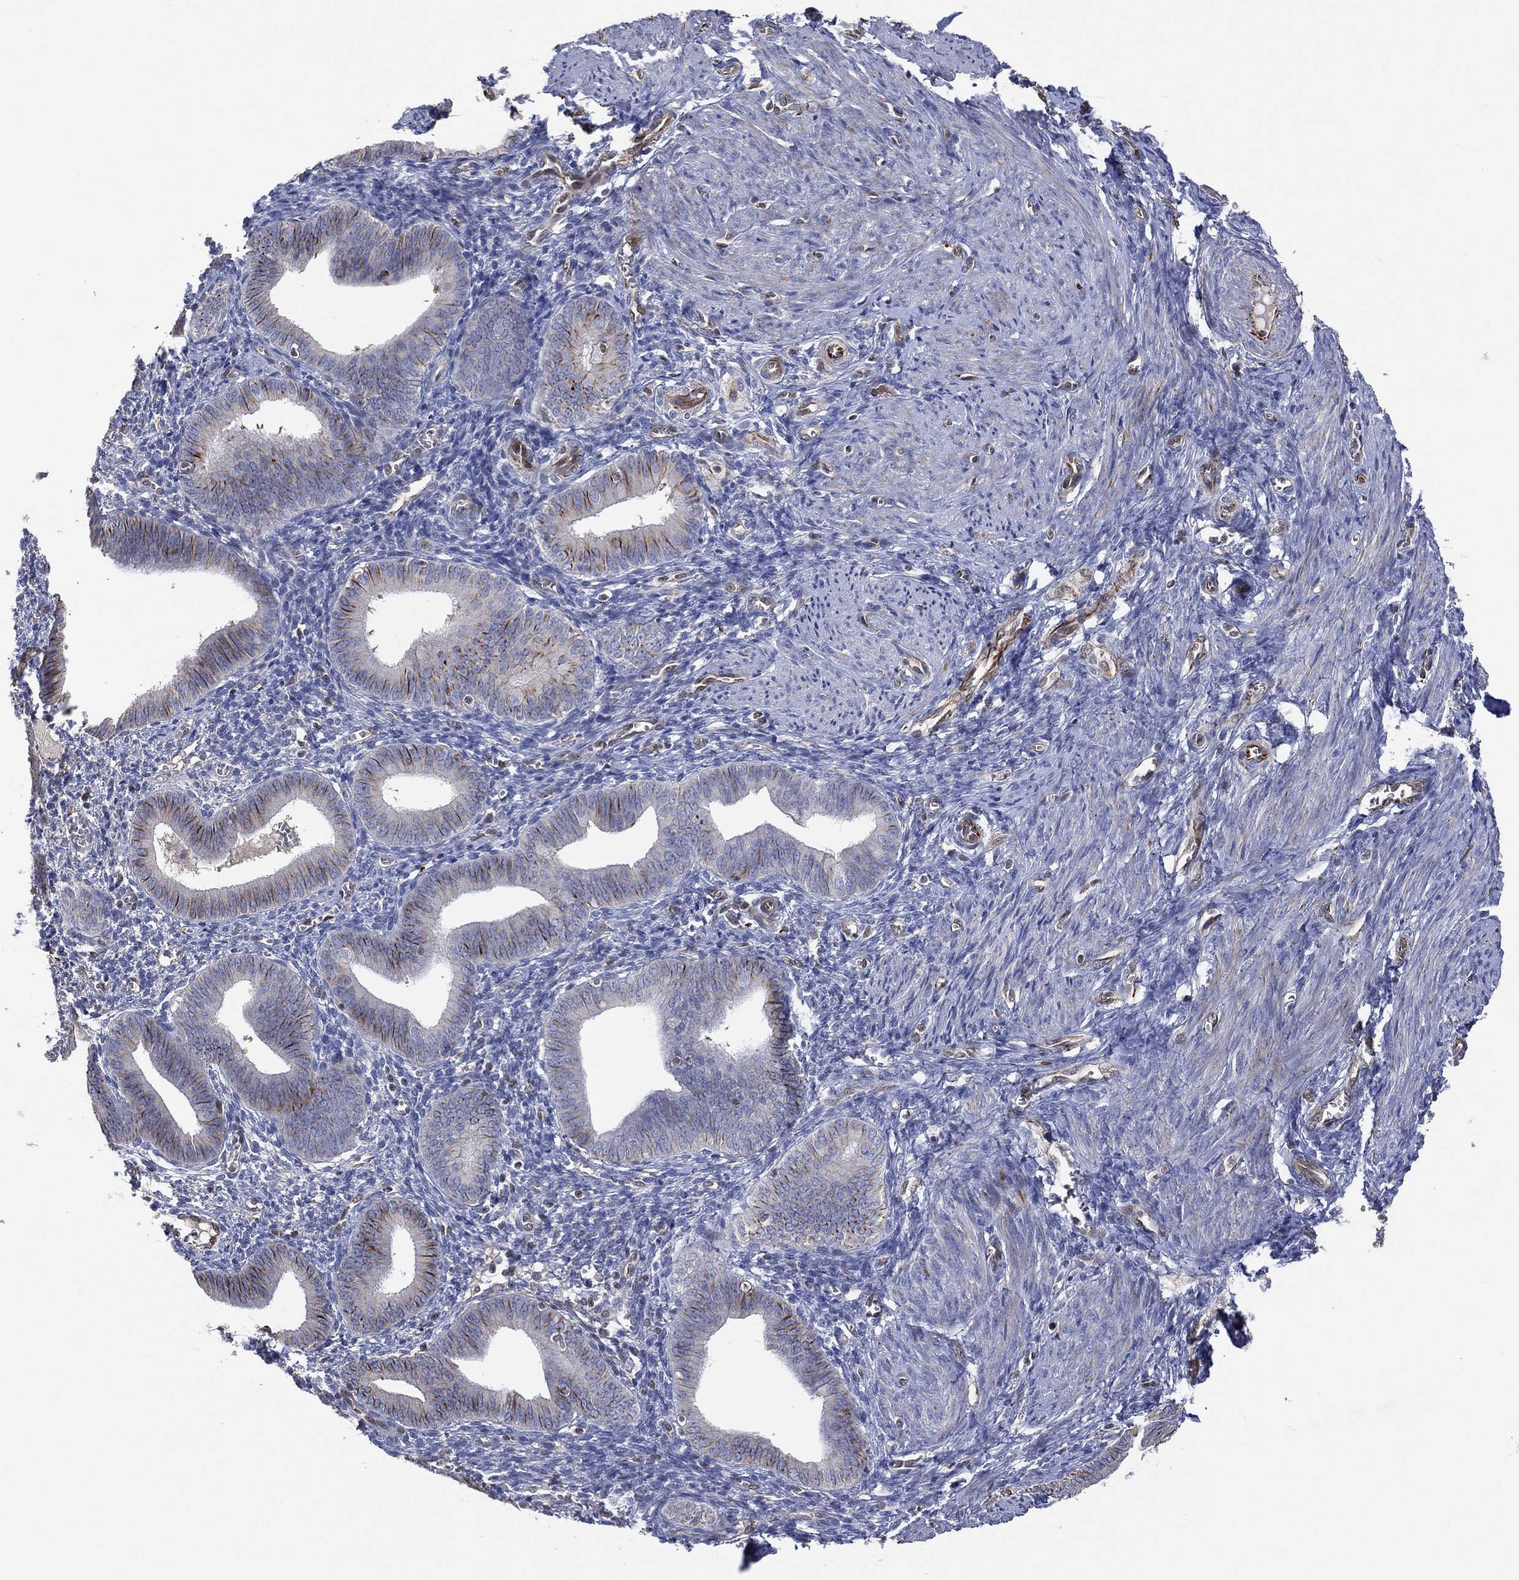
{"staining": {"intensity": "negative", "quantity": "none", "location": "none"}, "tissue": "endometrium", "cell_type": "Cells in endometrial stroma", "image_type": "normal", "snomed": [{"axis": "morphology", "description": "Normal tissue, NOS"}, {"axis": "topography", "description": "Endometrium"}], "caption": "Immunohistochemistry of normal human endometrium exhibits no expression in cells in endometrial stroma.", "gene": "FLI1", "patient": {"sex": "female", "age": 42}}